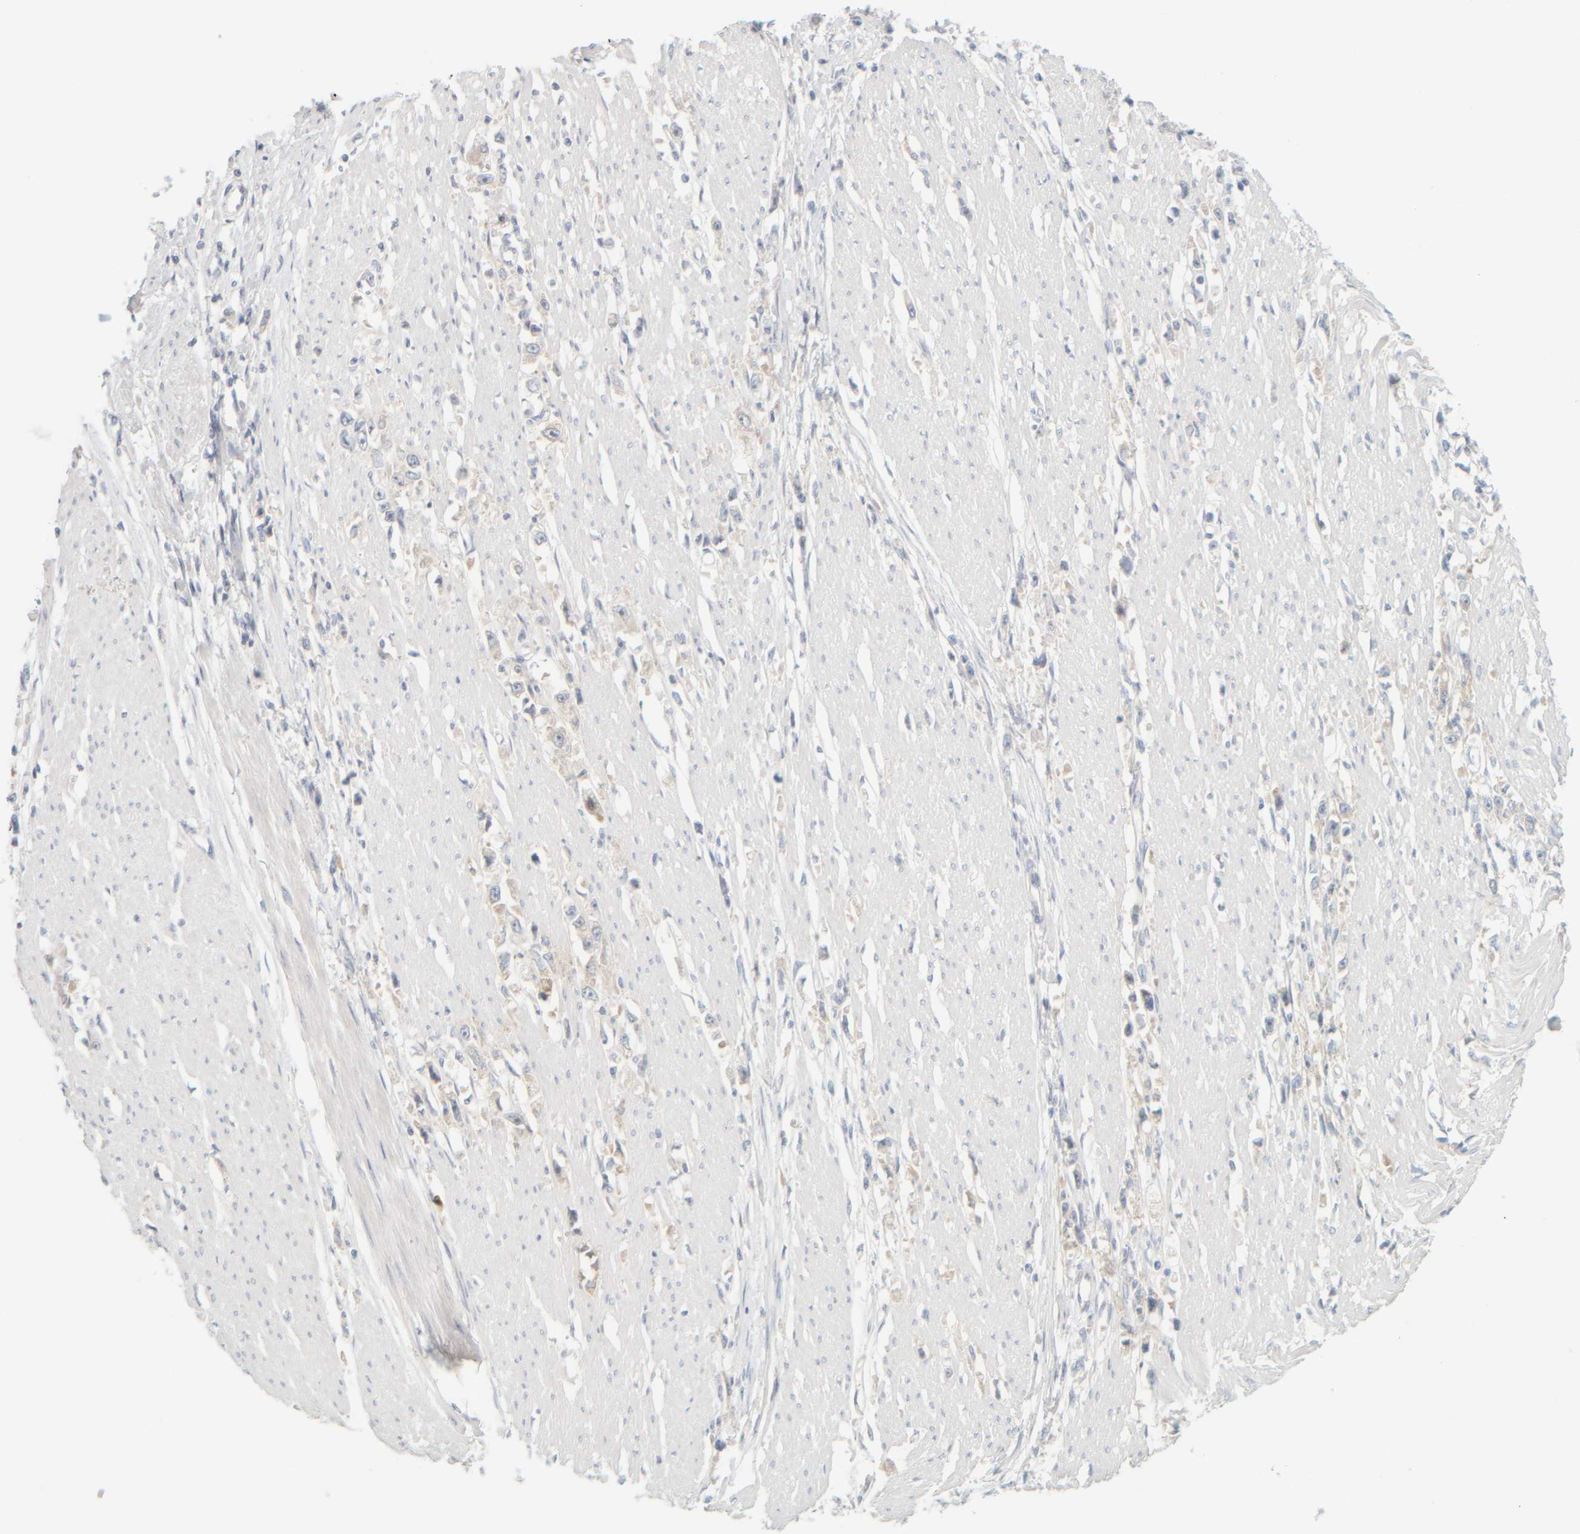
{"staining": {"intensity": "negative", "quantity": "none", "location": "none"}, "tissue": "stomach cancer", "cell_type": "Tumor cells", "image_type": "cancer", "snomed": [{"axis": "morphology", "description": "Adenocarcinoma, NOS"}, {"axis": "topography", "description": "Stomach"}], "caption": "This is a histopathology image of IHC staining of stomach adenocarcinoma, which shows no expression in tumor cells. Nuclei are stained in blue.", "gene": "PTGES3L-AARSD1", "patient": {"sex": "female", "age": 59}}